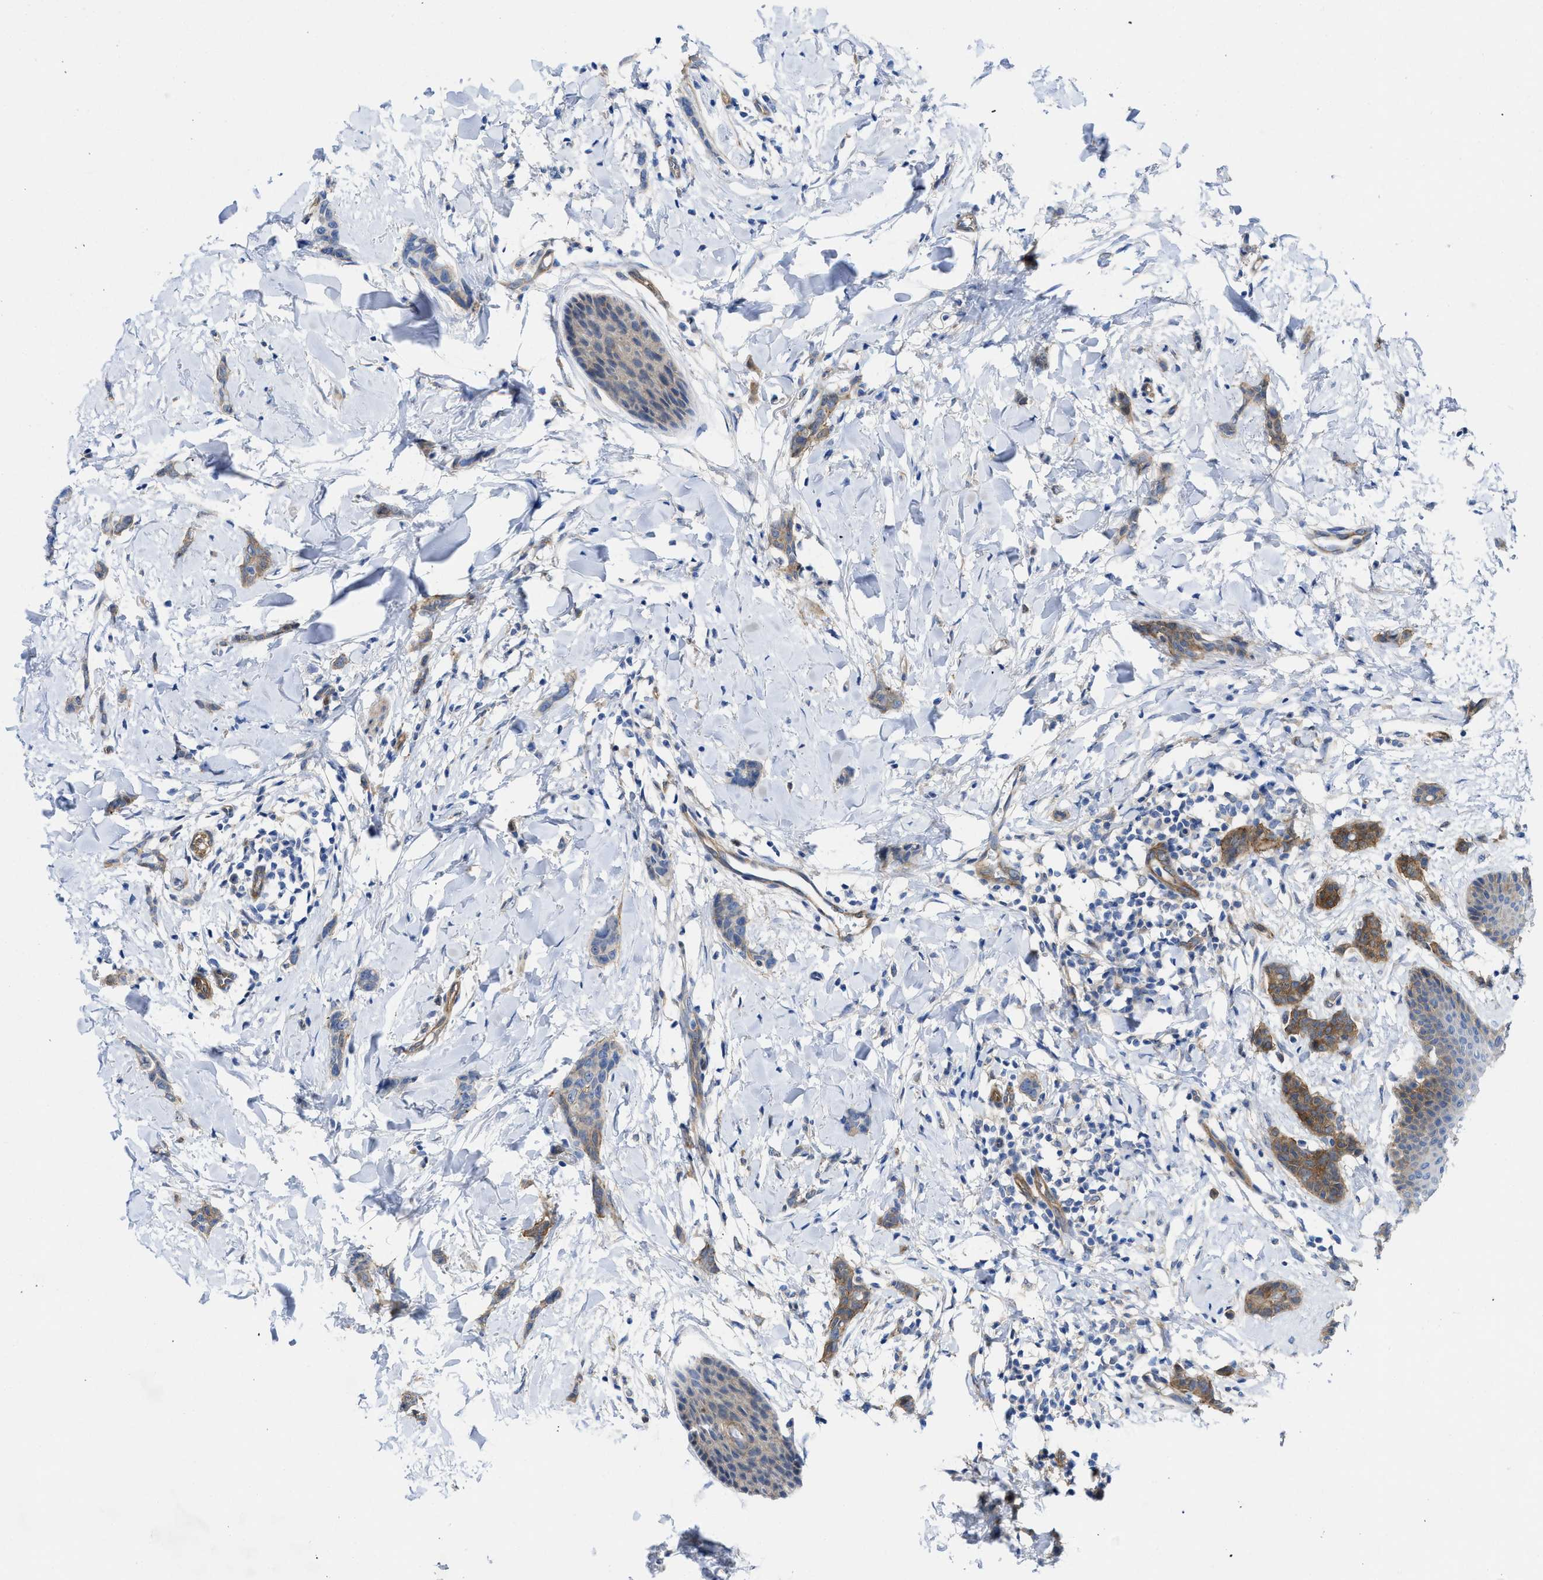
{"staining": {"intensity": "moderate", "quantity": "25%-75%", "location": "cytoplasmic/membranous"}, "tissue": "breast cancer", "cell_type": "Tumor cells", "image_type": "cancer", "snomed": [{"axis": "morphology", "description": "Lobular carcinoma"}, {"axis": "topography", "description": "Skin"}, {"axis": "topography", "description": "Breast"}], "caption": "Brown immunohistochemical staining in lobular carcinoma (breast) reveals moderate cytoplasmic/membranous staining in about 25%-75% of tumor cells.", "gene": "PDLIM5", "patient": {"sex": "female", "age": 46}}